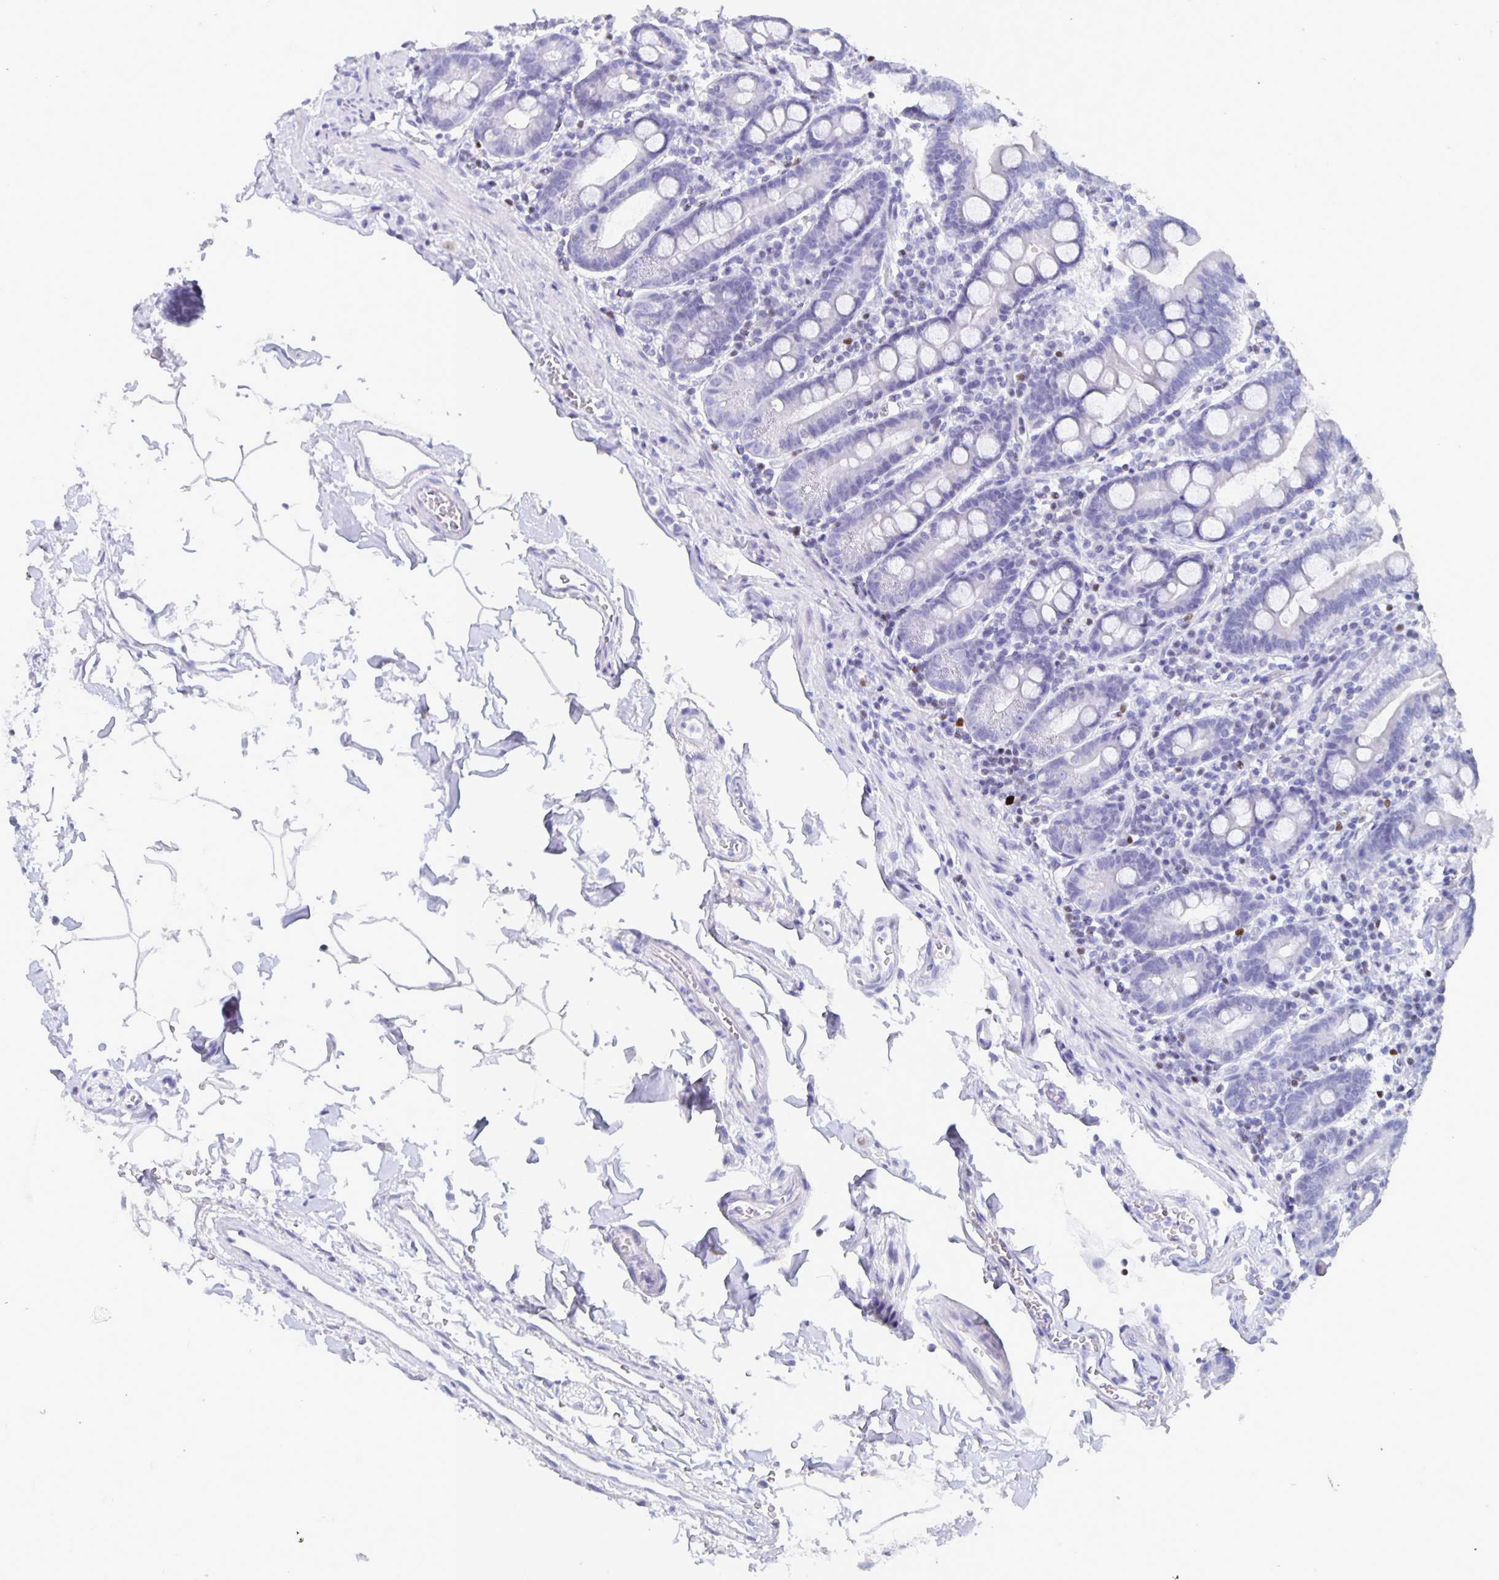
{"staining": {"intensity": "negative", "quantity": "none", "location": "none"}, "tissue": "duodenum", "cell_type": "Glandular cells", "image_type": "normal", "snomed": [{"axis": "morphology", "description": "Normal tissue, NOS"}, {"axis": "topography", "description": "Pancreas"}, {"axis": "topography", "description": "Duodenum"}], "caption": "Immunohistochemistry micrograph of normal human duodenum stained for a protein (brown), which reveals no positivity in glandular cells.", "gene": "SATB2", "patient": {"sex": "male", "age": 59}}